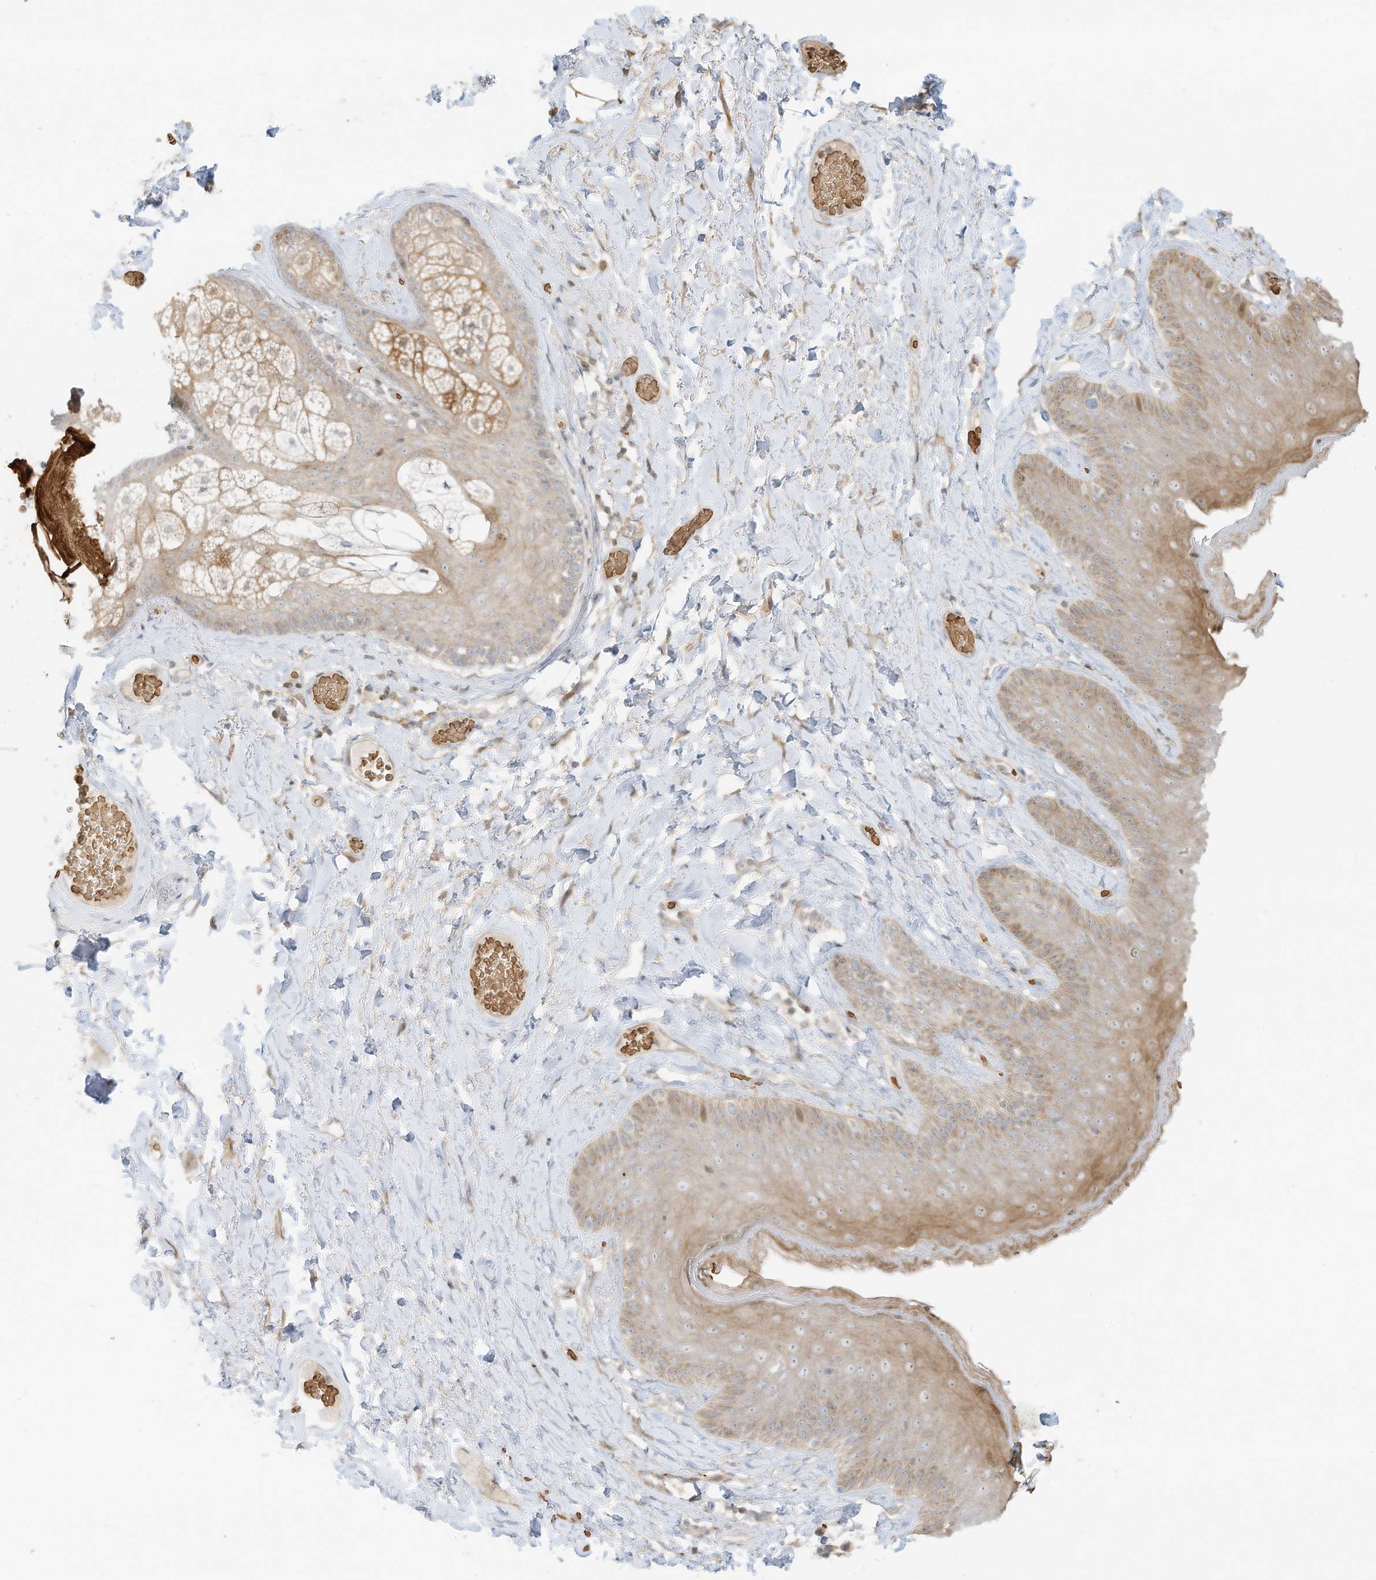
{"staining": {"intensity": "moderate", "quantity": ">75%", "location": "cytoplasmic/membranous"}, "tissue": "skin", "cell_type": "Epidermal cells", "image_type": "normal", "snomed": [{"axis": "morphology", "description": "Normal tissue, NOS"}, {"axis": "topography", "description": "Anal"}], "caption": "Immunohistochemical staining of unremarkable skin reveals medium levels of moderate cytoplasmic/membranous expression in approximately >75% of epidermal cells.", "gene": "OFD1", "patient": {"sex": "male", "age": 69}}